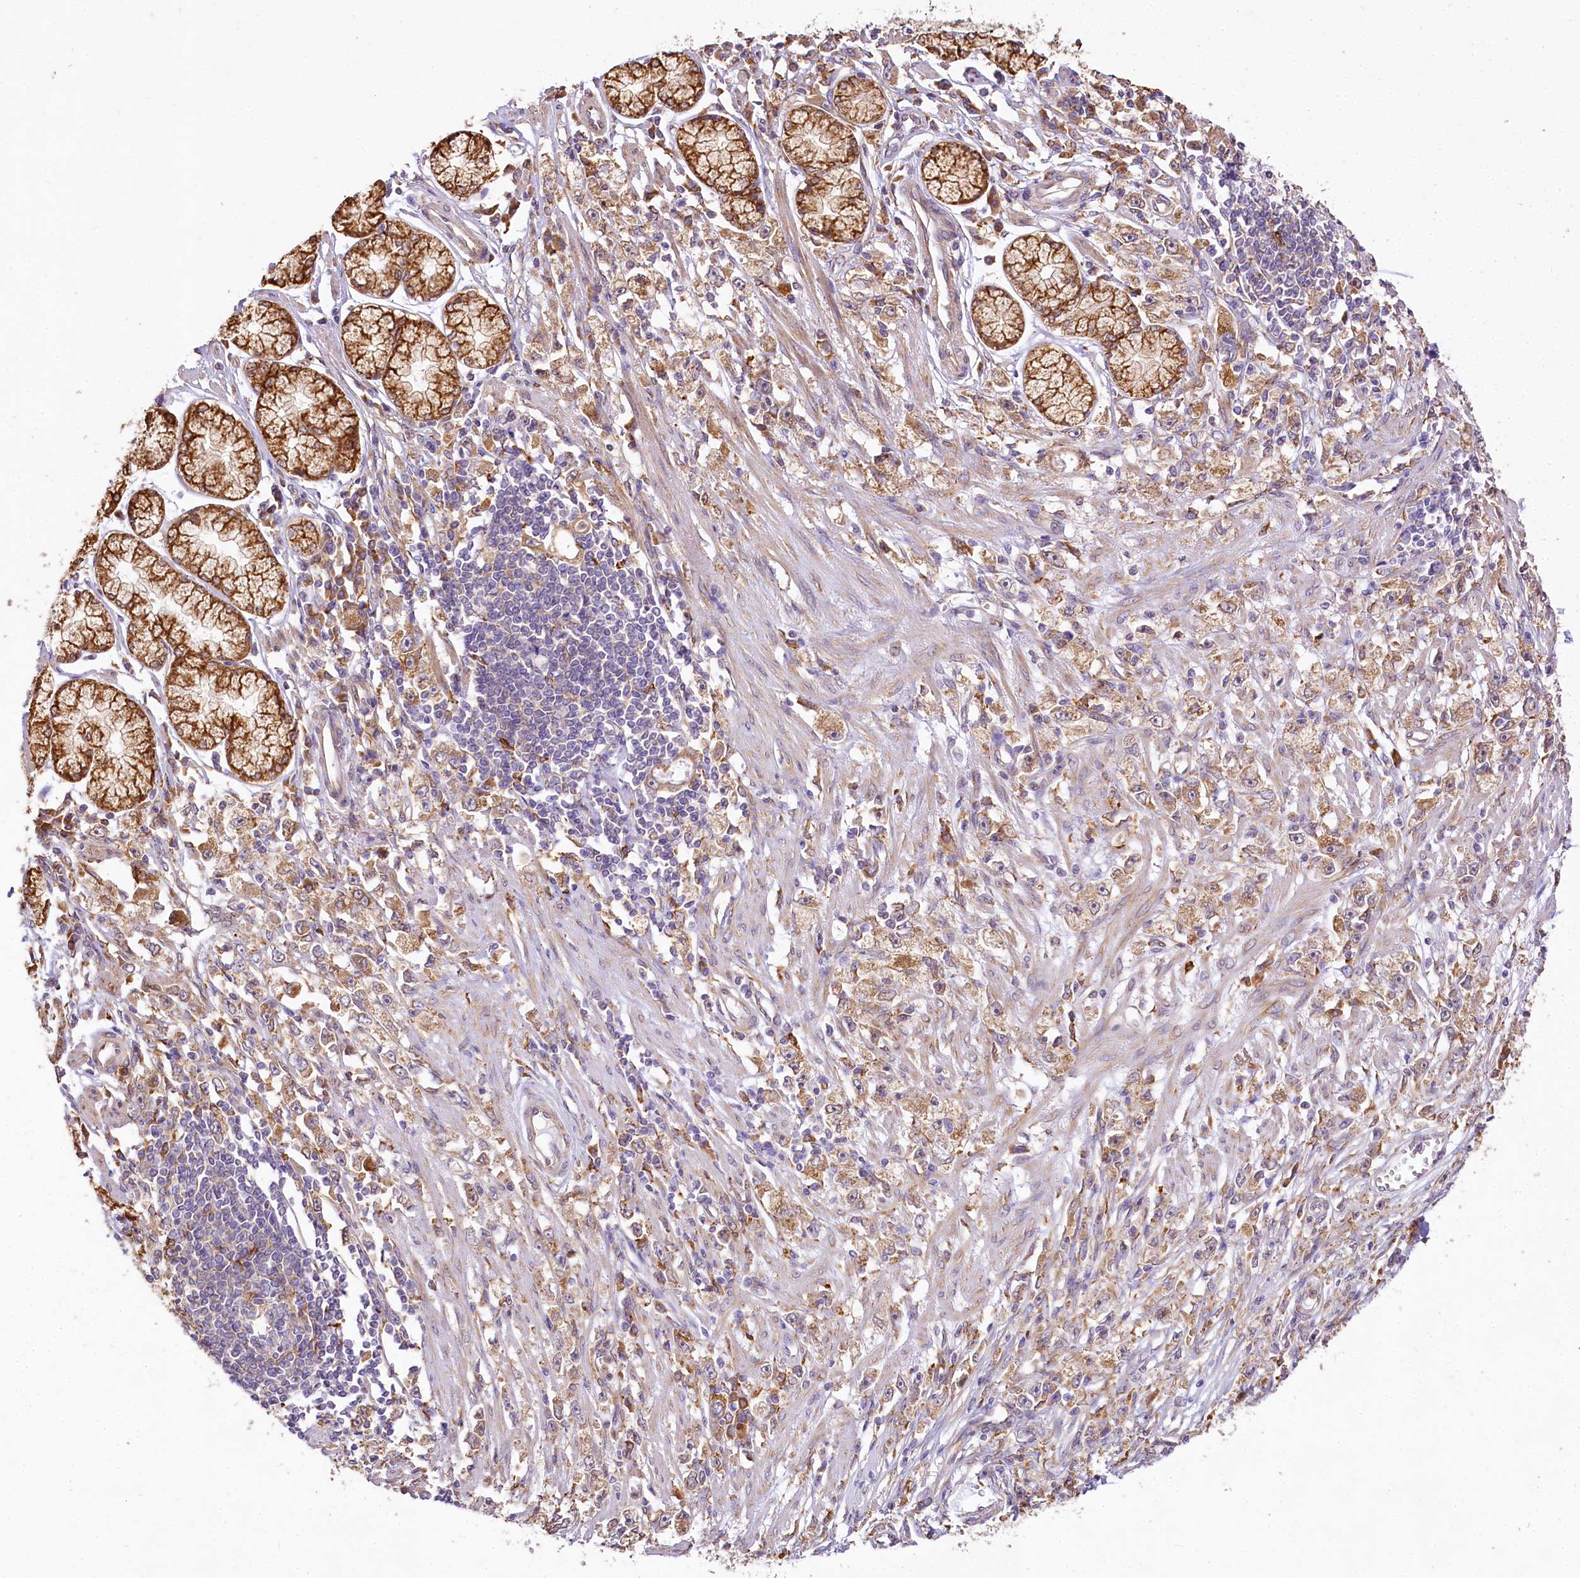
{"staining": {"intensity": "moderate", "quantity": ">75%", "location": "cytoplasmic/membranous"}, "tissue": "stomach cancer", "cell_type": "Tumor cells", "image_type": "cancer", "snomed": [{"axis": "morphology", "description": "Adenocarcinoma, NOS"}, {"axis": "topography", "description": "Stomach"}], "caption": "This is an image of immunohistochemistry staining of stomach cancer, which shows moderate staining in the cytoplasmic/membranous of tumor cells.", "gene": "PPIP5K2", "patient": {"sex": "female", "age": 59}}